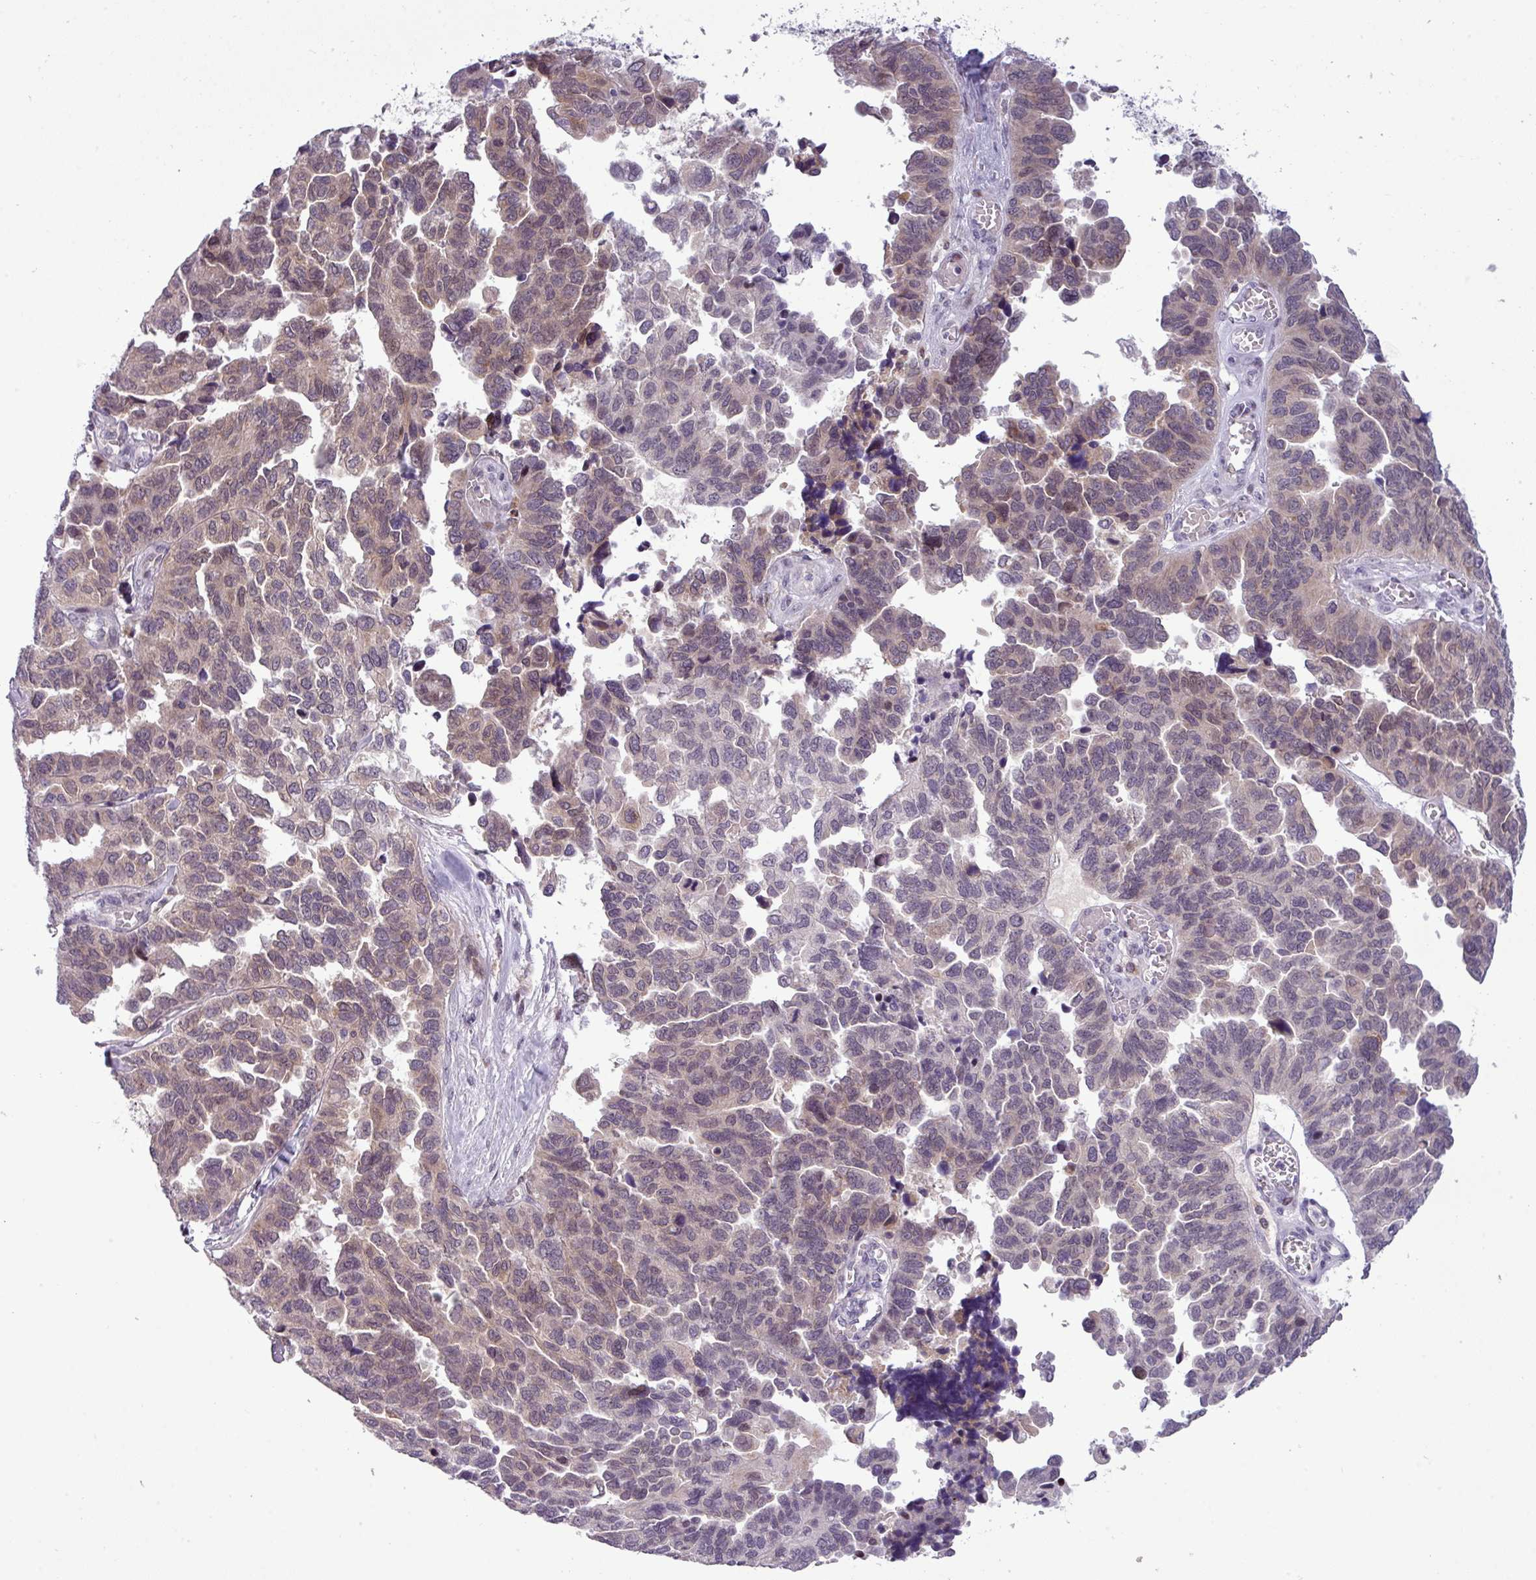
{"staining": {"intensity": "weak", "quantity": "<25%", "location": "cytoplasmic/membranous"}, "tissue": "ovarian cancer", "cell_type": "Tumor cells", "image_type": "cancer", "snomed": [{"axis": "morphology", "description": "Cystadenocarcinoma, serous, NOS"}, {"axis": "topography", "description": "Ovary"}], "caption": "Immunohistochemistry of human ovarian cancer exhibits no positivity in tumor cells.", "gene": "SLC66A2", "patient": {"sex": "female", "age": 64}}